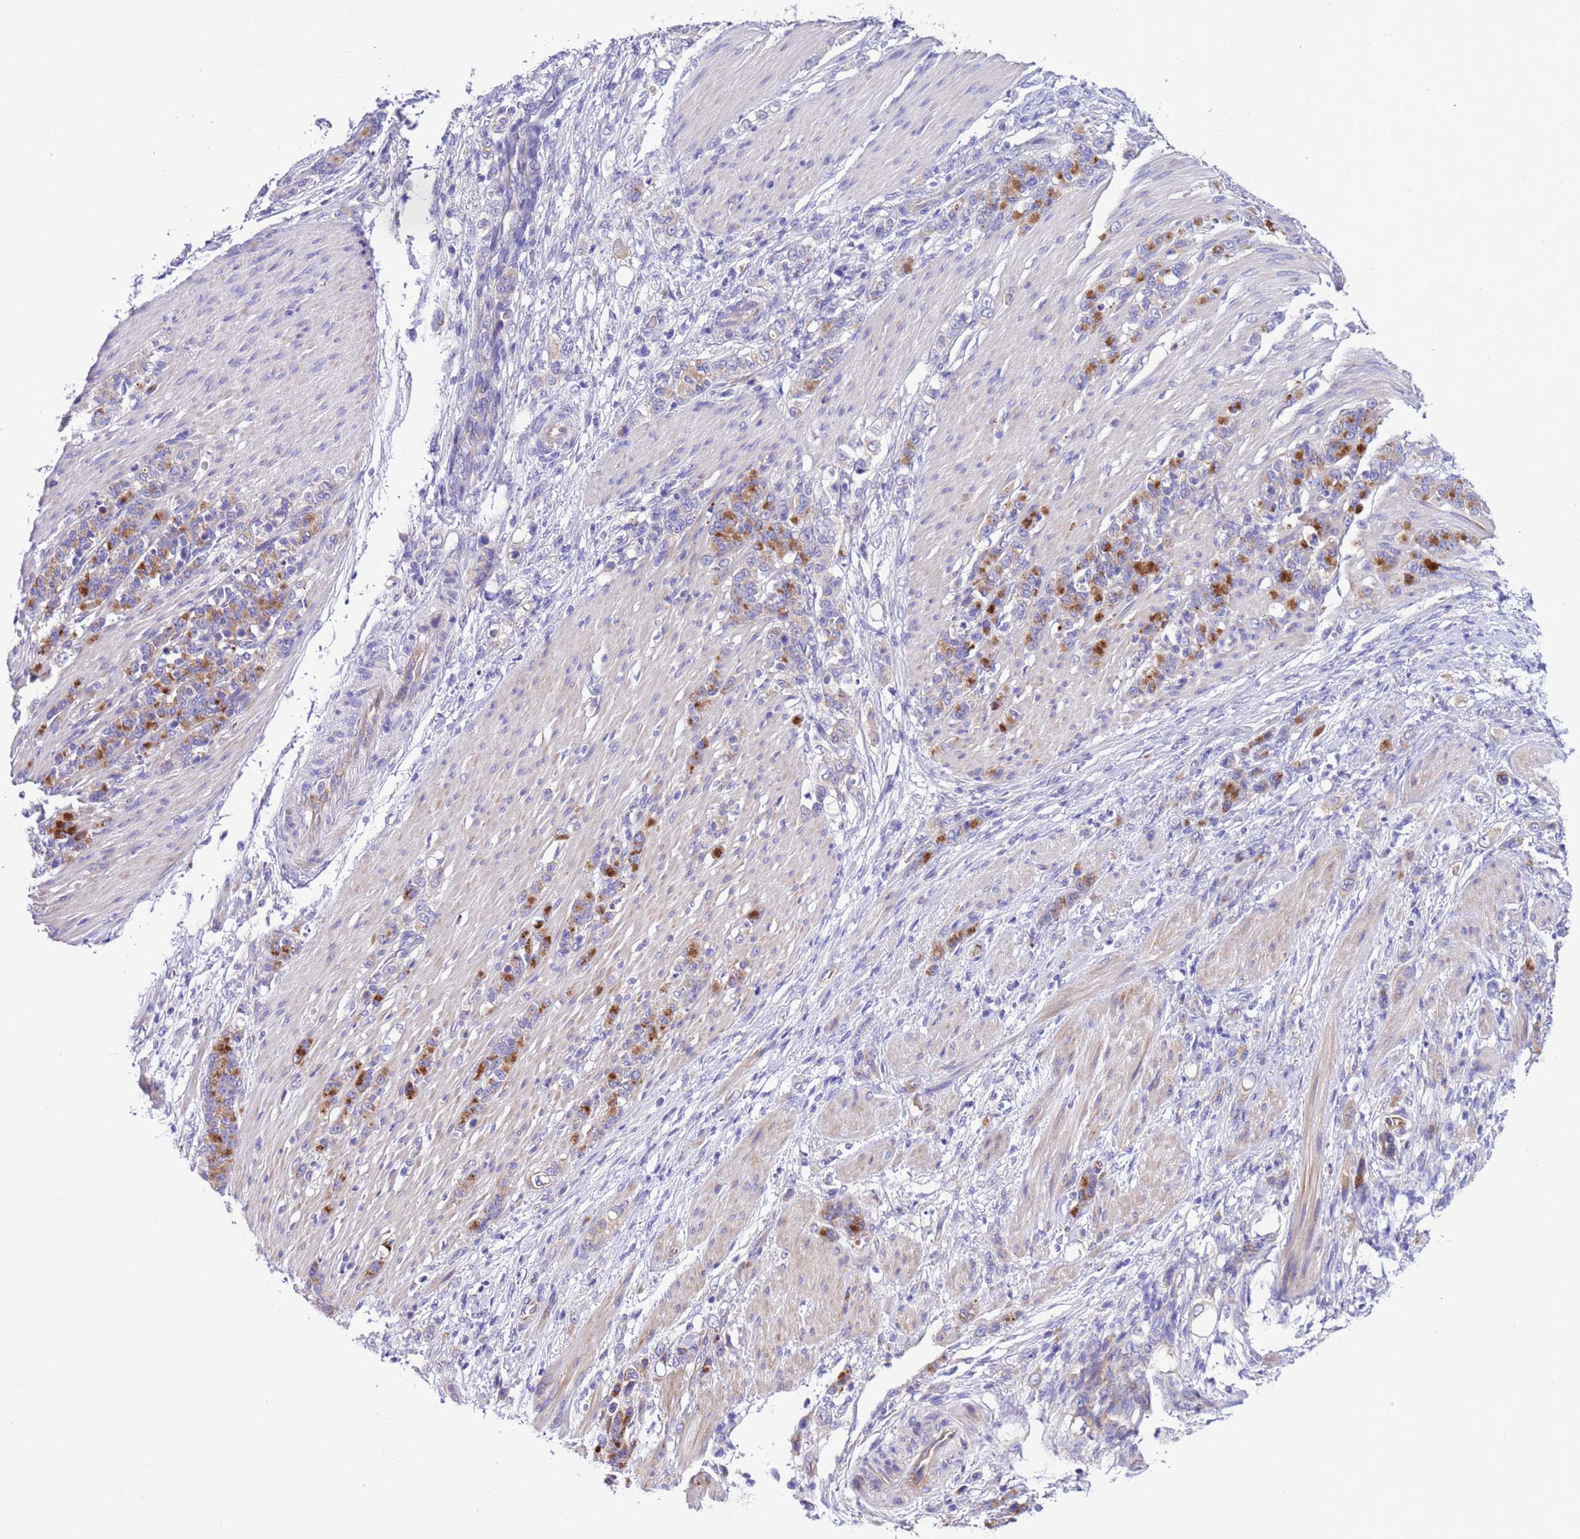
{"staining": {"intensity": "moderate", "quantity": "<25%", "location": "cytoplasmic/membranous"}, "tissue": "stomach cancer", "cell_type": "Tumor cells", "image_type": "cancer", "snomed": [{"axis": "morphology", "description": "Adenocarcinoma, NOS"}, {"axis": "topography", "description": "Stomach"}], "caption": "This is an image of immunohistochemistry (IHC) staining of adenocarcinoma (stomach), which shows moderate staining in the cytoplasmic/membranous of tumor cells.", "gene": "KICS2", "patient": {"sex": "female", "age": 79}}